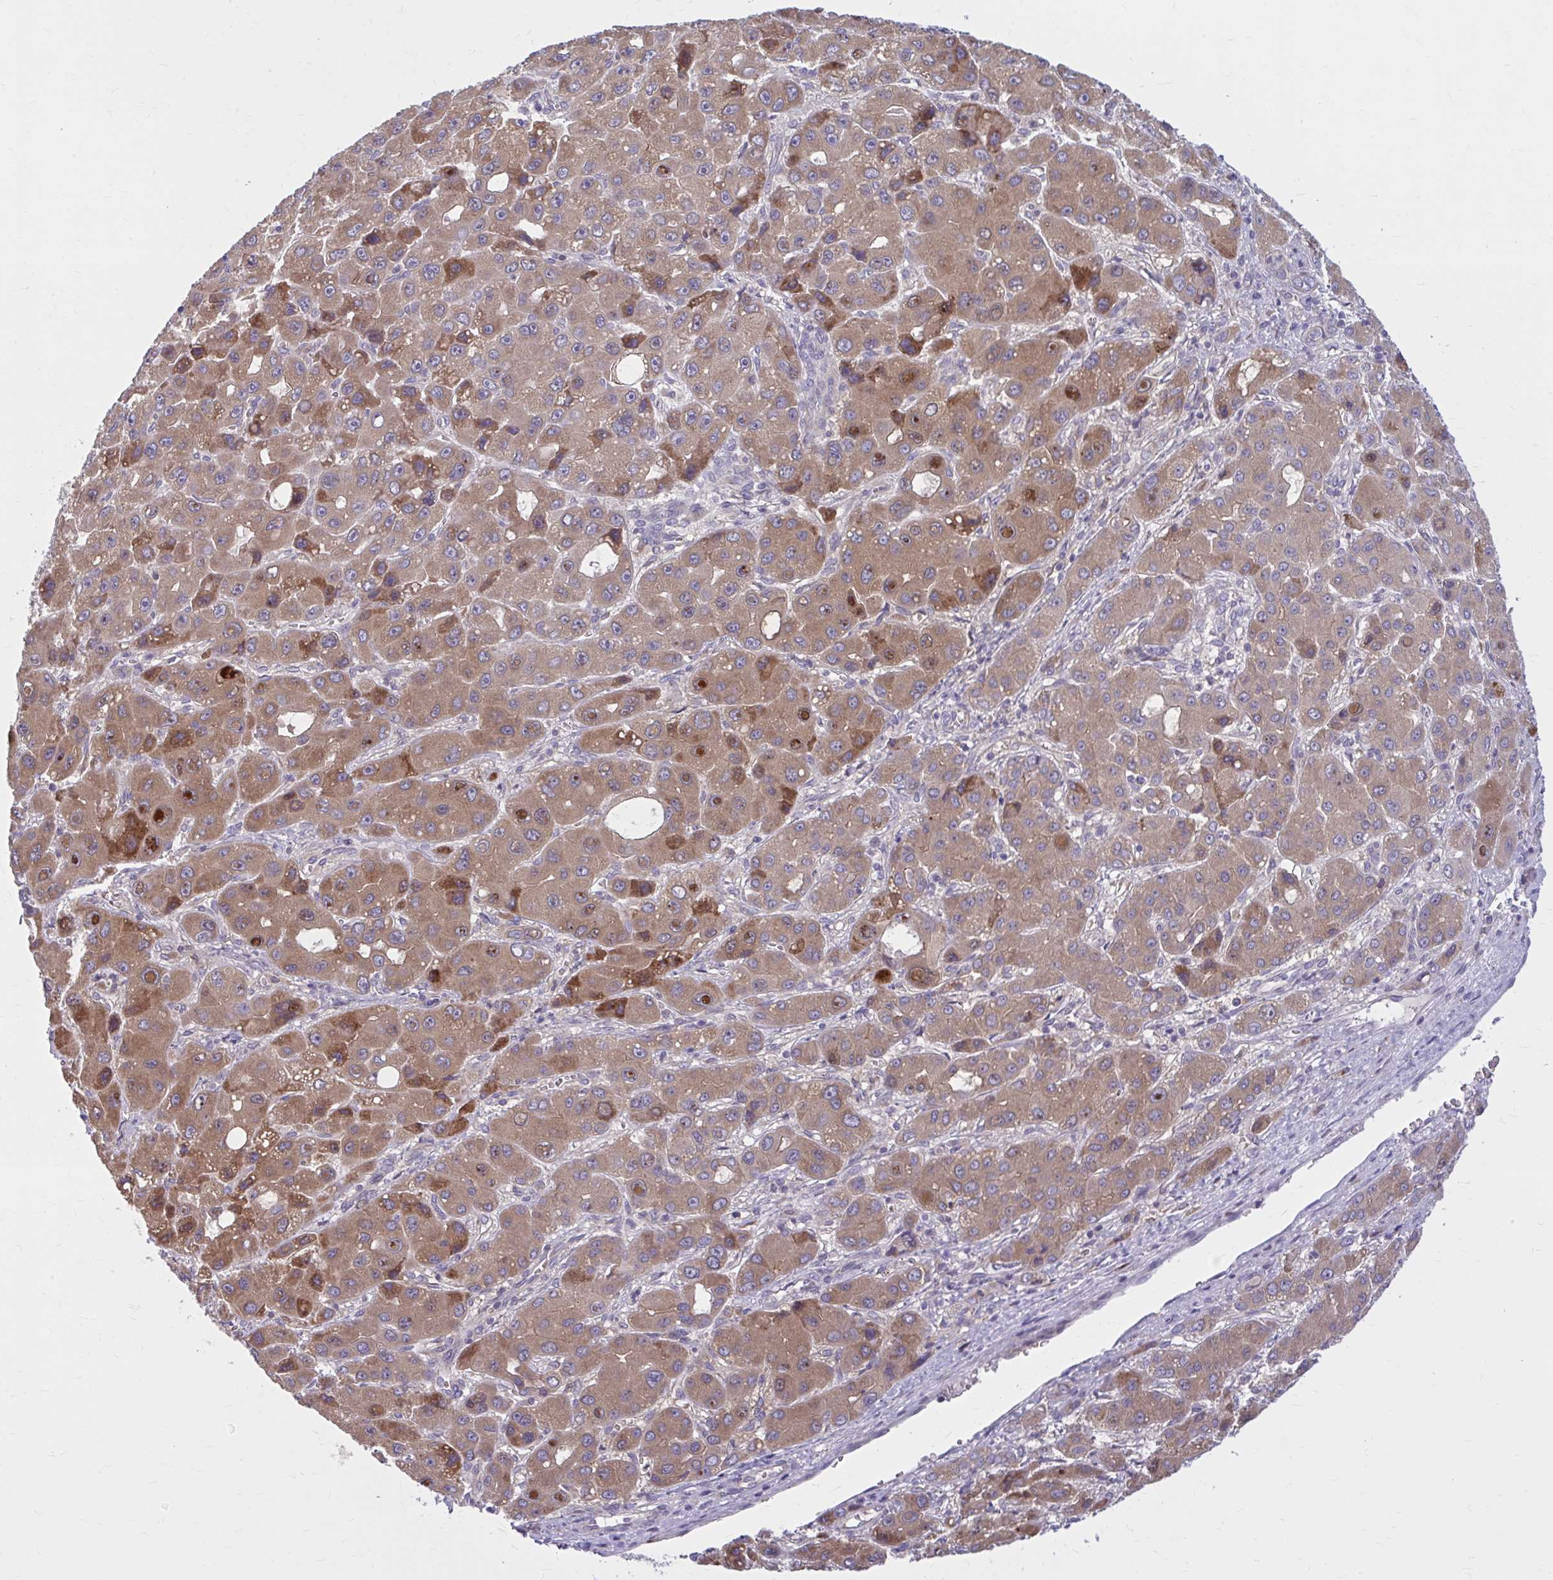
{"staining": {"intensity": "moderate", "quantity": ">75%", "location": "cytoplasmic/membranous"}, "tissue": "liver cancer", "cell_type": "Tumor cells", "image_type": "cancer", "snomed": [{"axis": "morphology", "description": "Carcinoma, Hepatocellular, NOS"}, {"axis": "topography", "description": "Liver"}], "caption": "Protein staining shows moderate cytoplasmic/membranous staining in approximately >75% of tumor cells in liver cancer (hepatocellular carcinoma).", "gene": "SNF8", "patient": {"sex": "male", "age": 55}}